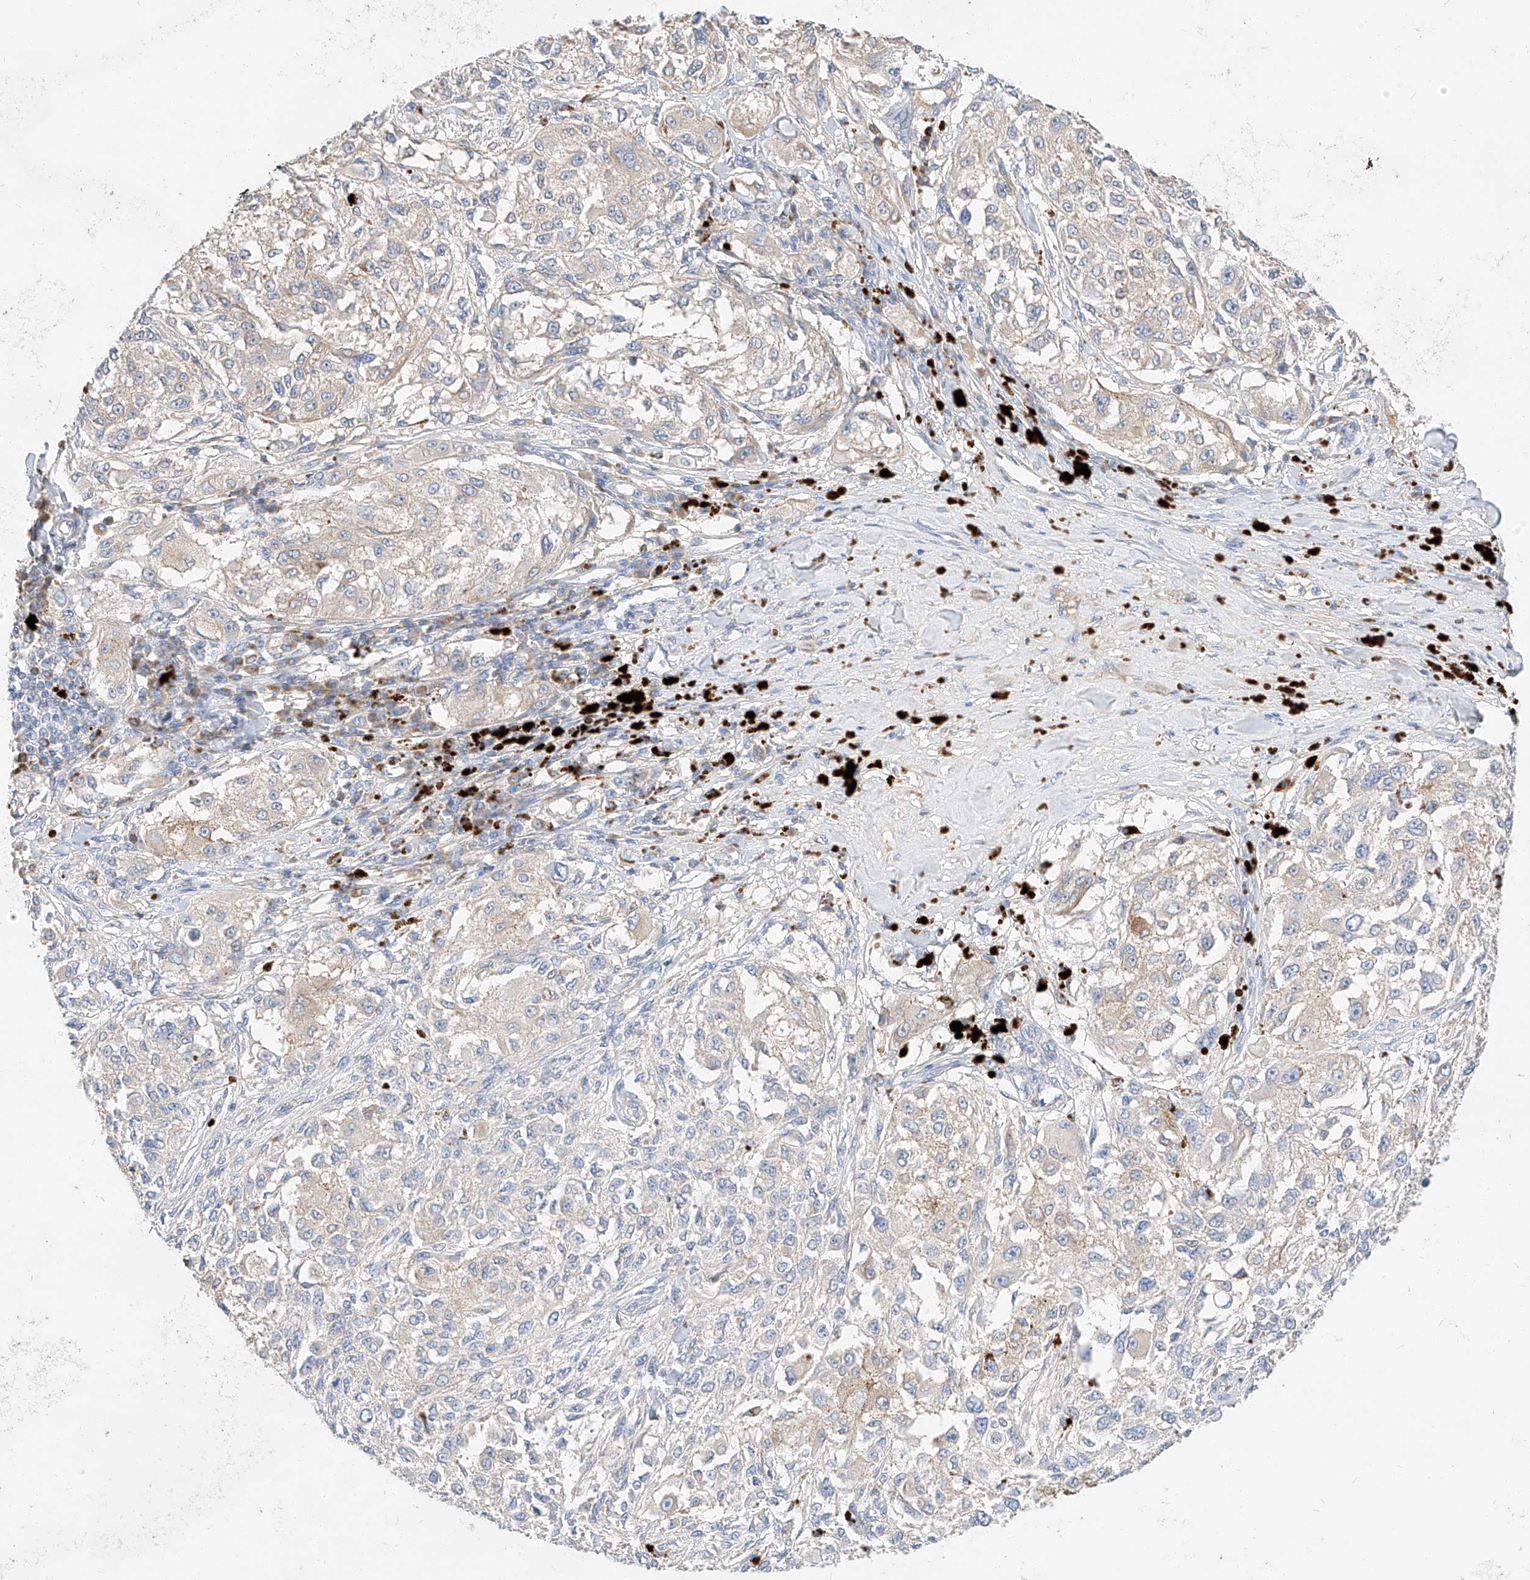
{"staining": {"intensity": "negative", "quantity": "none", "location": "none"}, "tissue": "melanoma", "cell_type": "Tumor cells", "image_type": "cancer", "snomed": [{"axis": "morphology", "description": "Necrosis, NOS"}, {"axis": "morphology", "description": "Malignant melanoma, NOS"}, {"axis": "topography", "description": "Skin"}], "caption": "A micrograph of malignant melanoma stained for a protein shows no brown staining in tumor cells. (Immunohistochemistry, brightfield microscopy, high magnification).", "gene": "MAP7", "patient": {"sex": "female", "age": 87}}